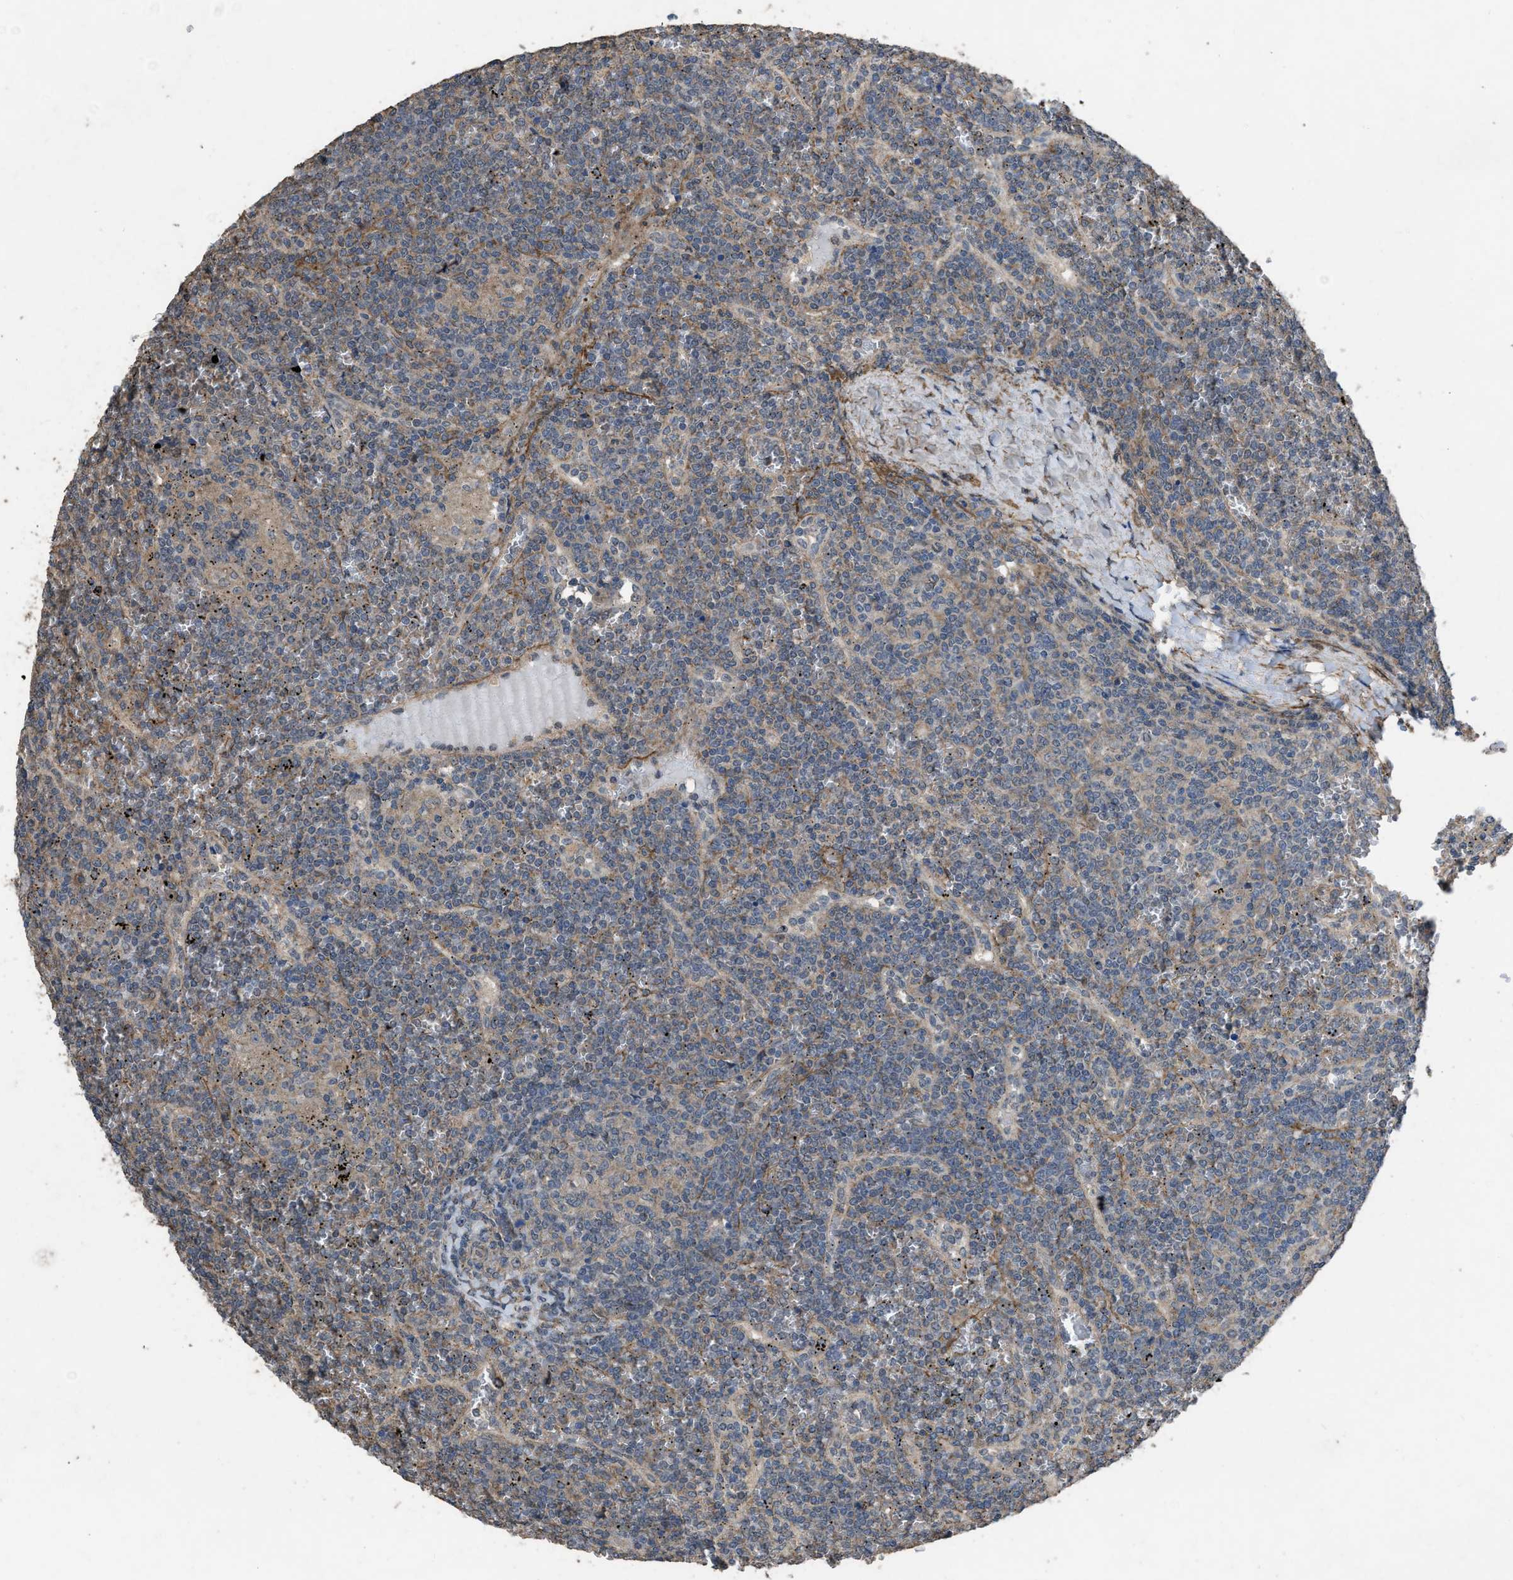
{"staining": {"intensity": "weak", "quantity": "25%-75%", "location": "cytoplasmic/membranous"}, "tissue": "lymphoma", "cell_type": "Tumor cells", "image_type": "cancer", "snomed": [{"axis": "morphology", "description": "Malignant lymphoma, non-Hodgkin's type, Low grade"}, {"axis": "topography", "description": "Spleen"}], "caption": "The histopathology image displays staining of lymphoma, revealing weak cytoplasmic/membranous protein expression (brown color) within tumor cells. The staining was performed using DAB (3,3'-diaminobenzidine) to visualize the protein expression in brown, while the nuclei were stained in blue with hematoxylin (Magnification: 20x).", "gene": "ARL6", "patient": {"sex": "female", "age": 19}}